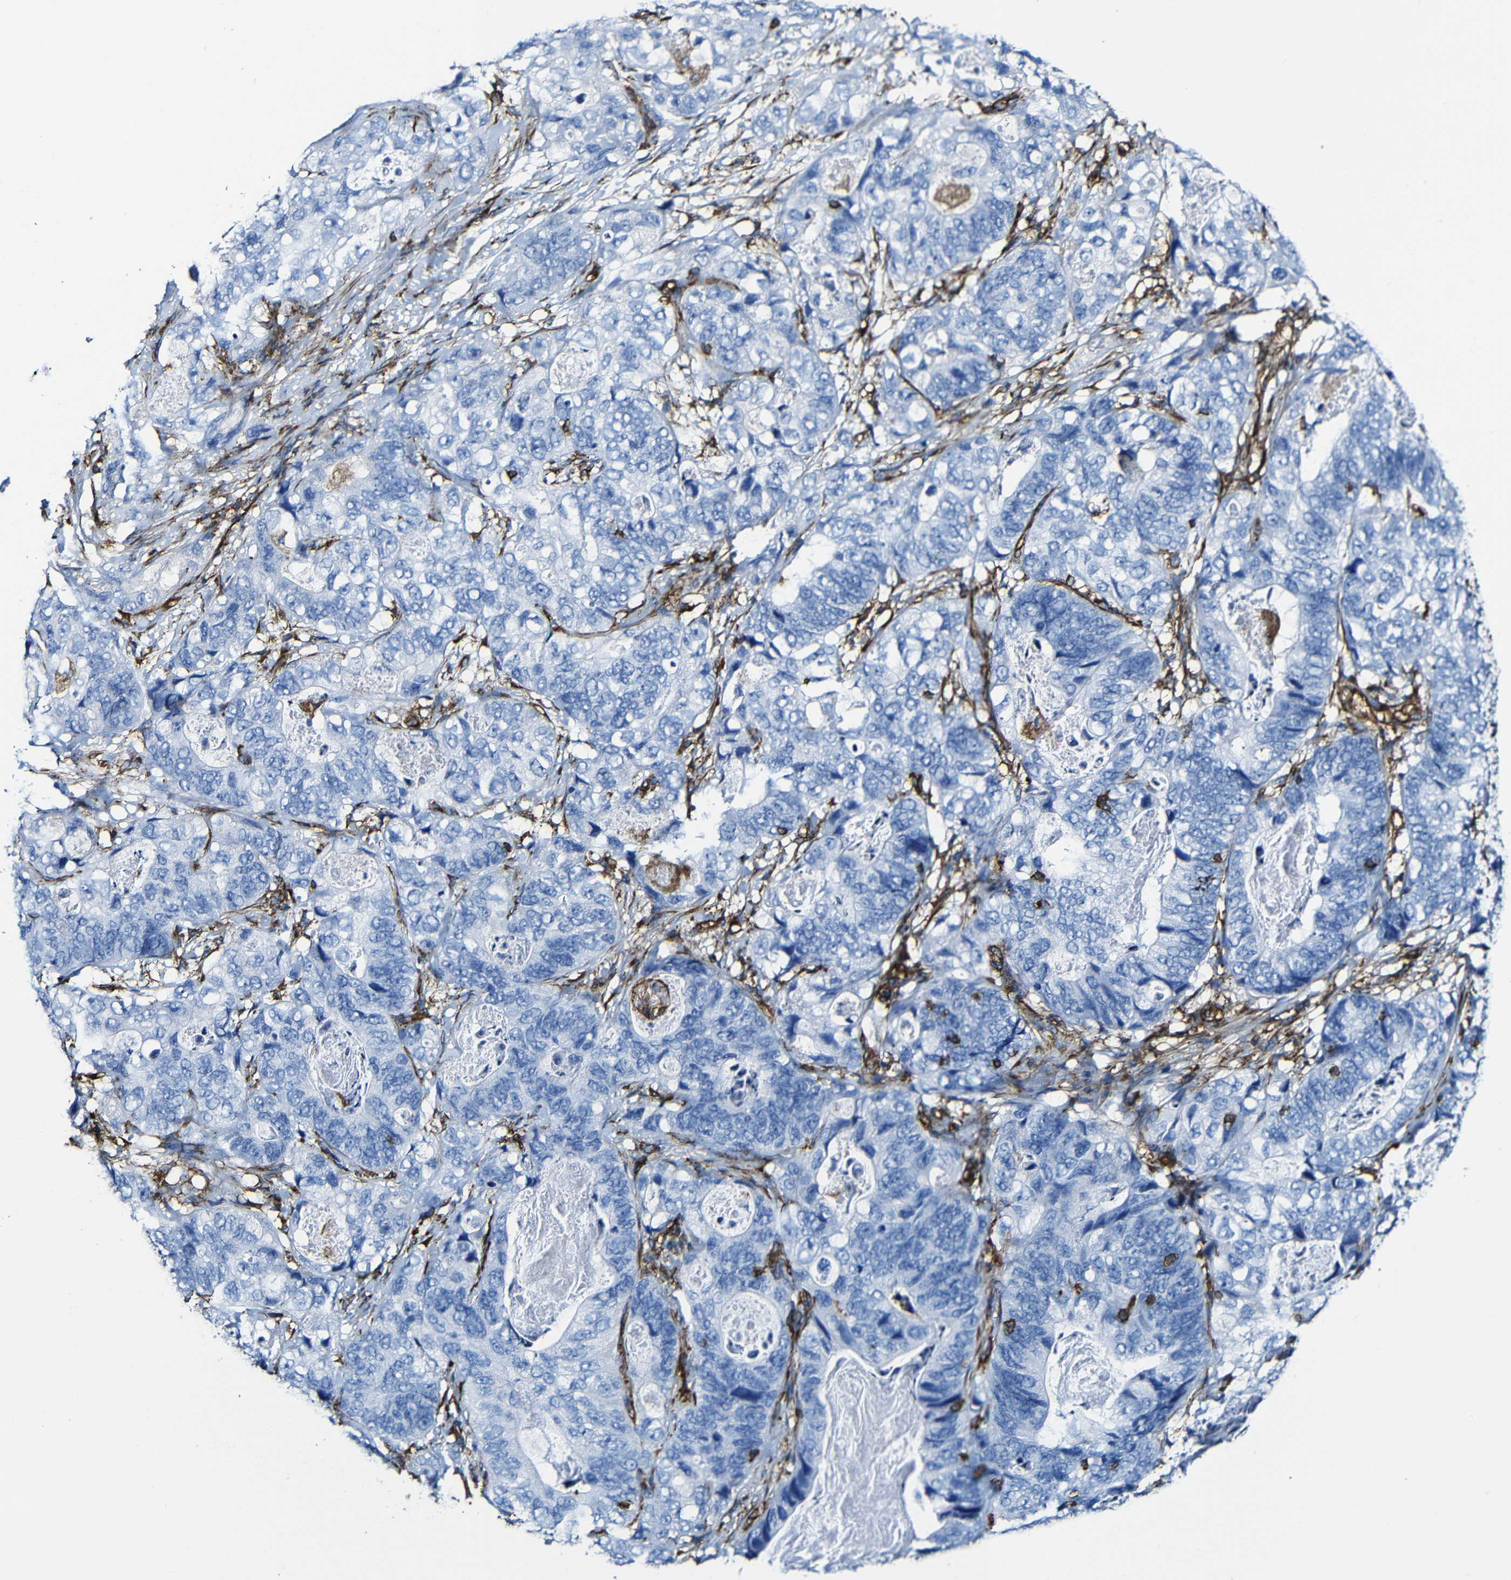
{"staining": {"intensity": "negative", "quantity": "none", "location": "none"}, "tissue": "stomach cancer", "cell_type": "Tumor cells", "image_type": "cancer", "snomed": [{"axis": "morphology", "description": "Adenocarcinoma, NOS"}, {"axis": "topography", "description": "Stomach"}], "caption": "The image exhibits no significant expression in tumor cells of stomach cancer (adenocarcinoma).", "gene": "MSN", "patient": {"sex": "female", "age": 89}}